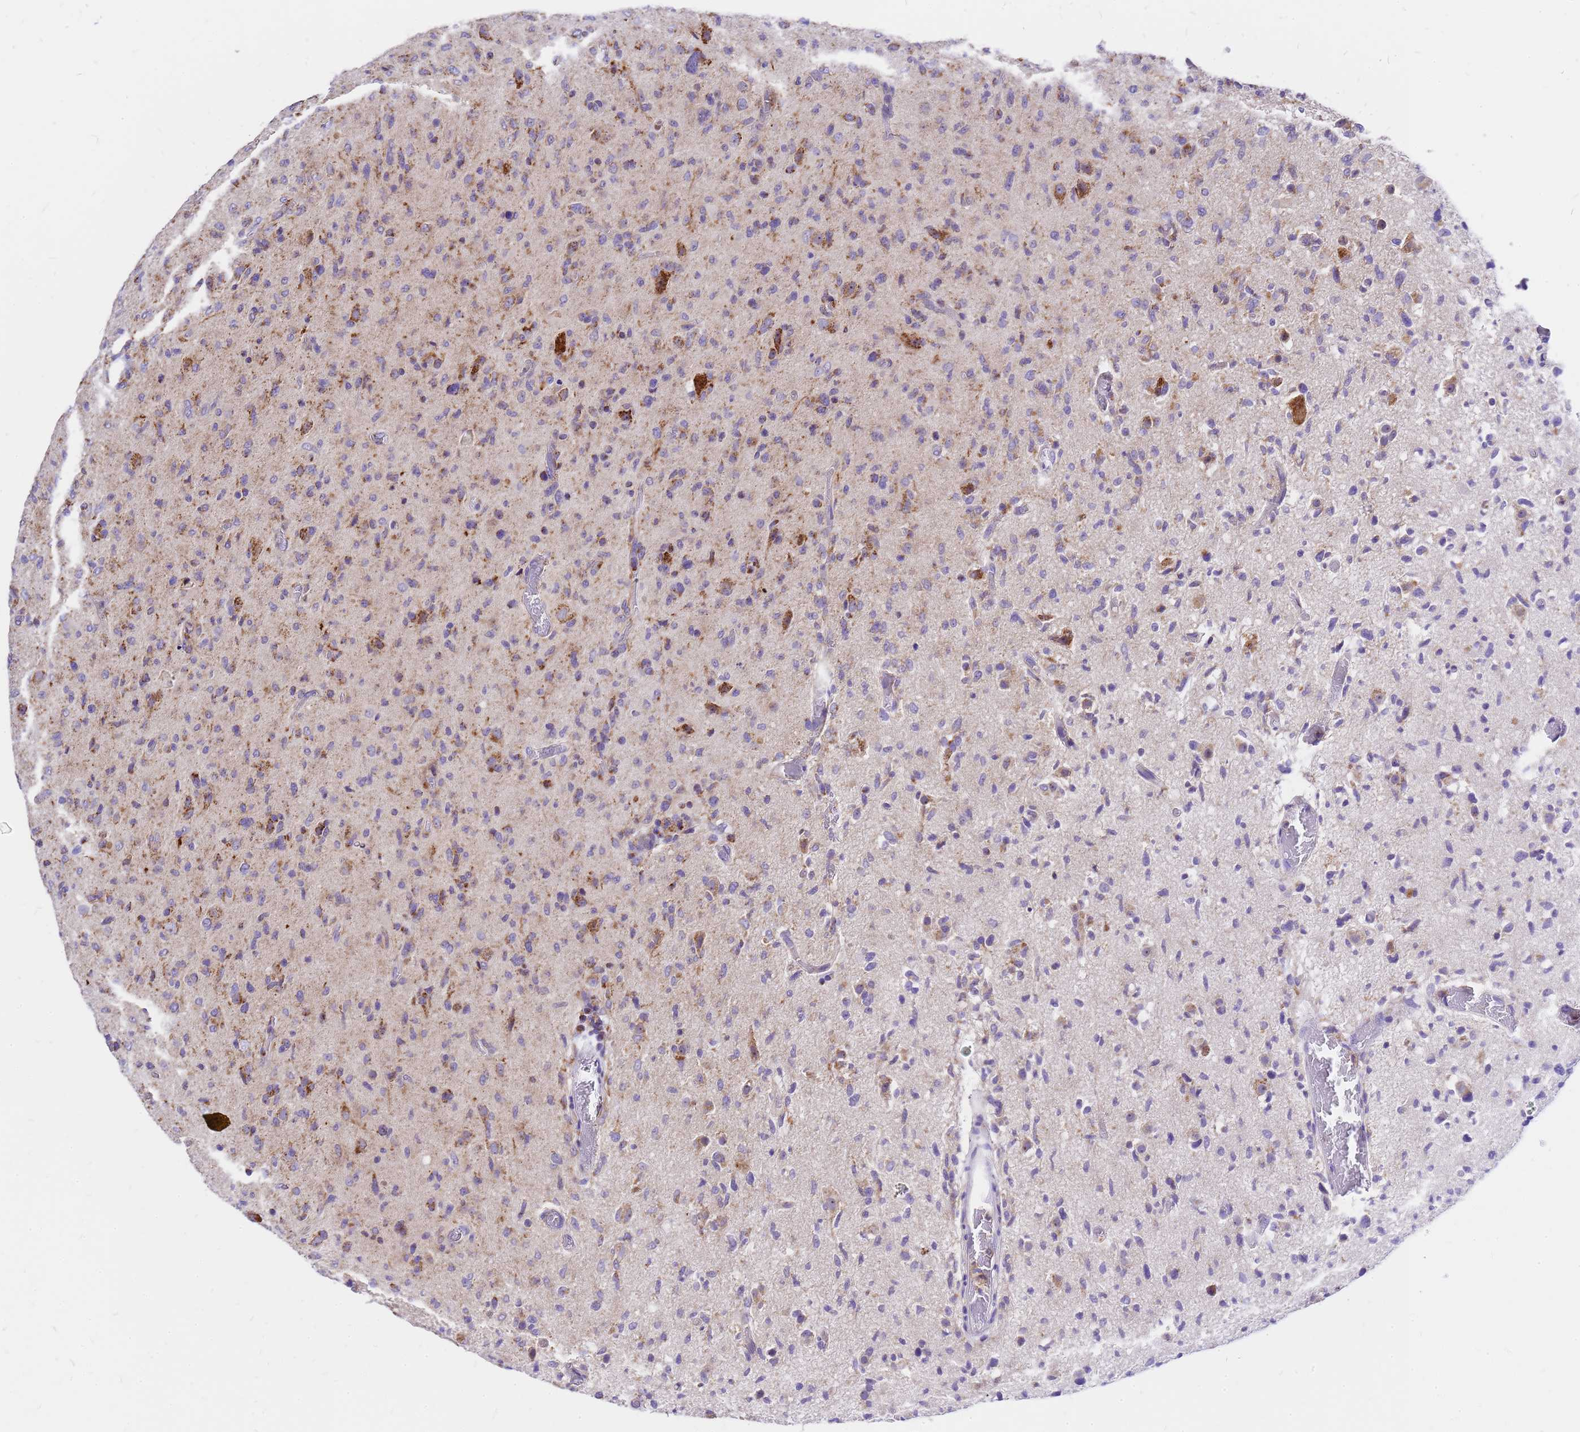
{"staining": {"intensity": "moderate", "quantity": "<25%", "location": "cytoplasmic/membranous"}, "tissue": "glioma", "cell_type": "Tumor cells", "image_type": "cancer", "snomed": [{"axis": "morphology", "description": "Glioma, malignant, High grade"}, {"axis": "topography", "description": "Brain"}], "caption": "About <25% of tumor cells in malignant glioma (high-grade) reveal moderate cytoplasmic/membranous protein expression as visualized by brown immunohistochemical staining.", "gene": "MRPS26", "patient": {"sex": "female", "age": 57}}